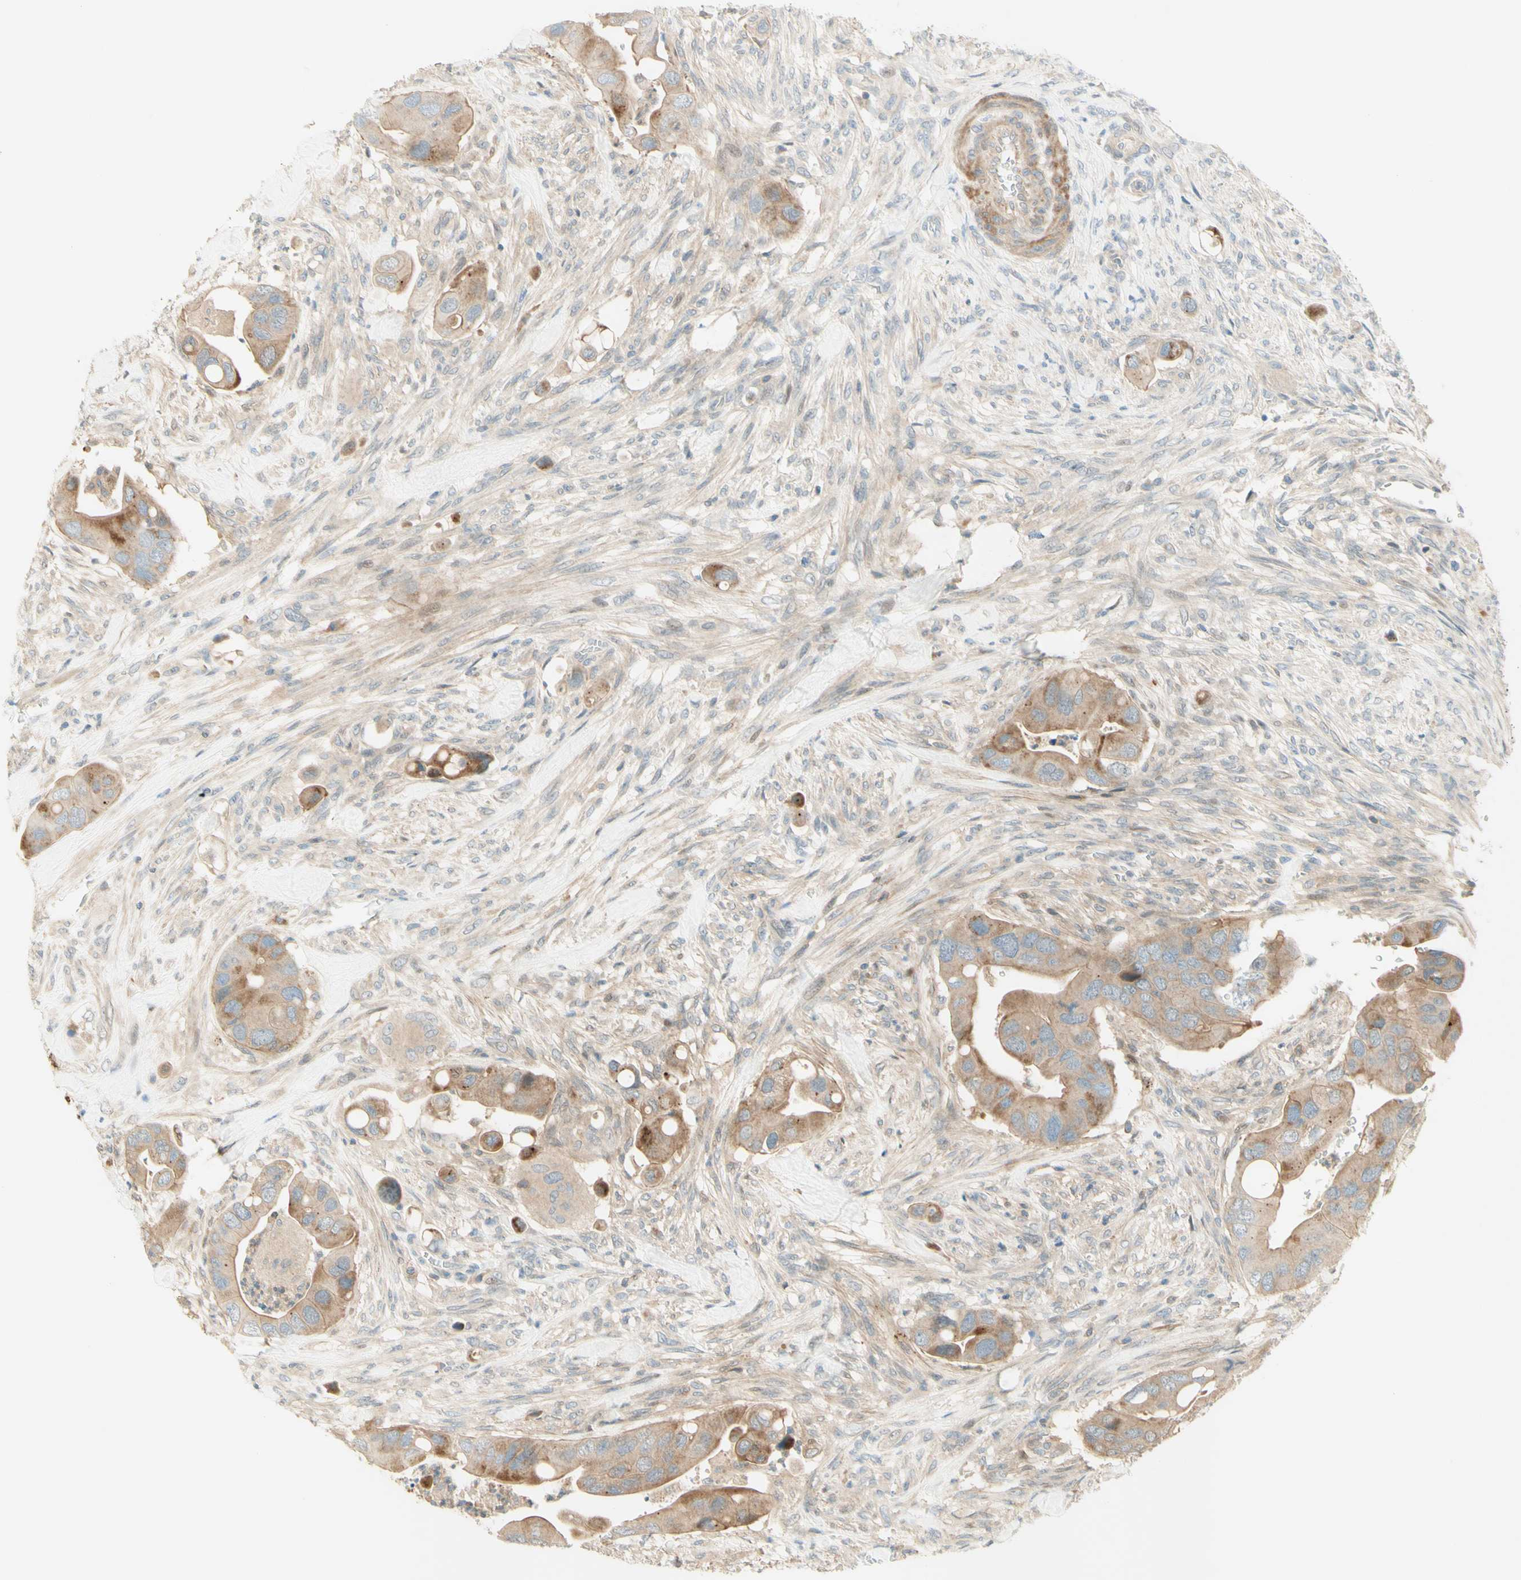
{"staining": {"intensity": "moderate", "quantity": ">75%", "location": "cytoplasmic/membranous"}, "tissue": "colorectal cancer", "cell_type": "Tumor cells", "image_type": "cancer", "snomed": [{"axis": "morphology", "description": "Adenocarcinoma, NOS"}, {"axis": "topography", "description": "Rectum"}], "caption": "Protein staining of colorectal cancer tissue demonstrates moderate cytoplasmic/membranous expression in about >75% of tumor cells. (DAB IHC, brown staining for protein, blue staining for nuclei).", "gene": "PROM1", "patient": {"sex": "female", "age": 57}}